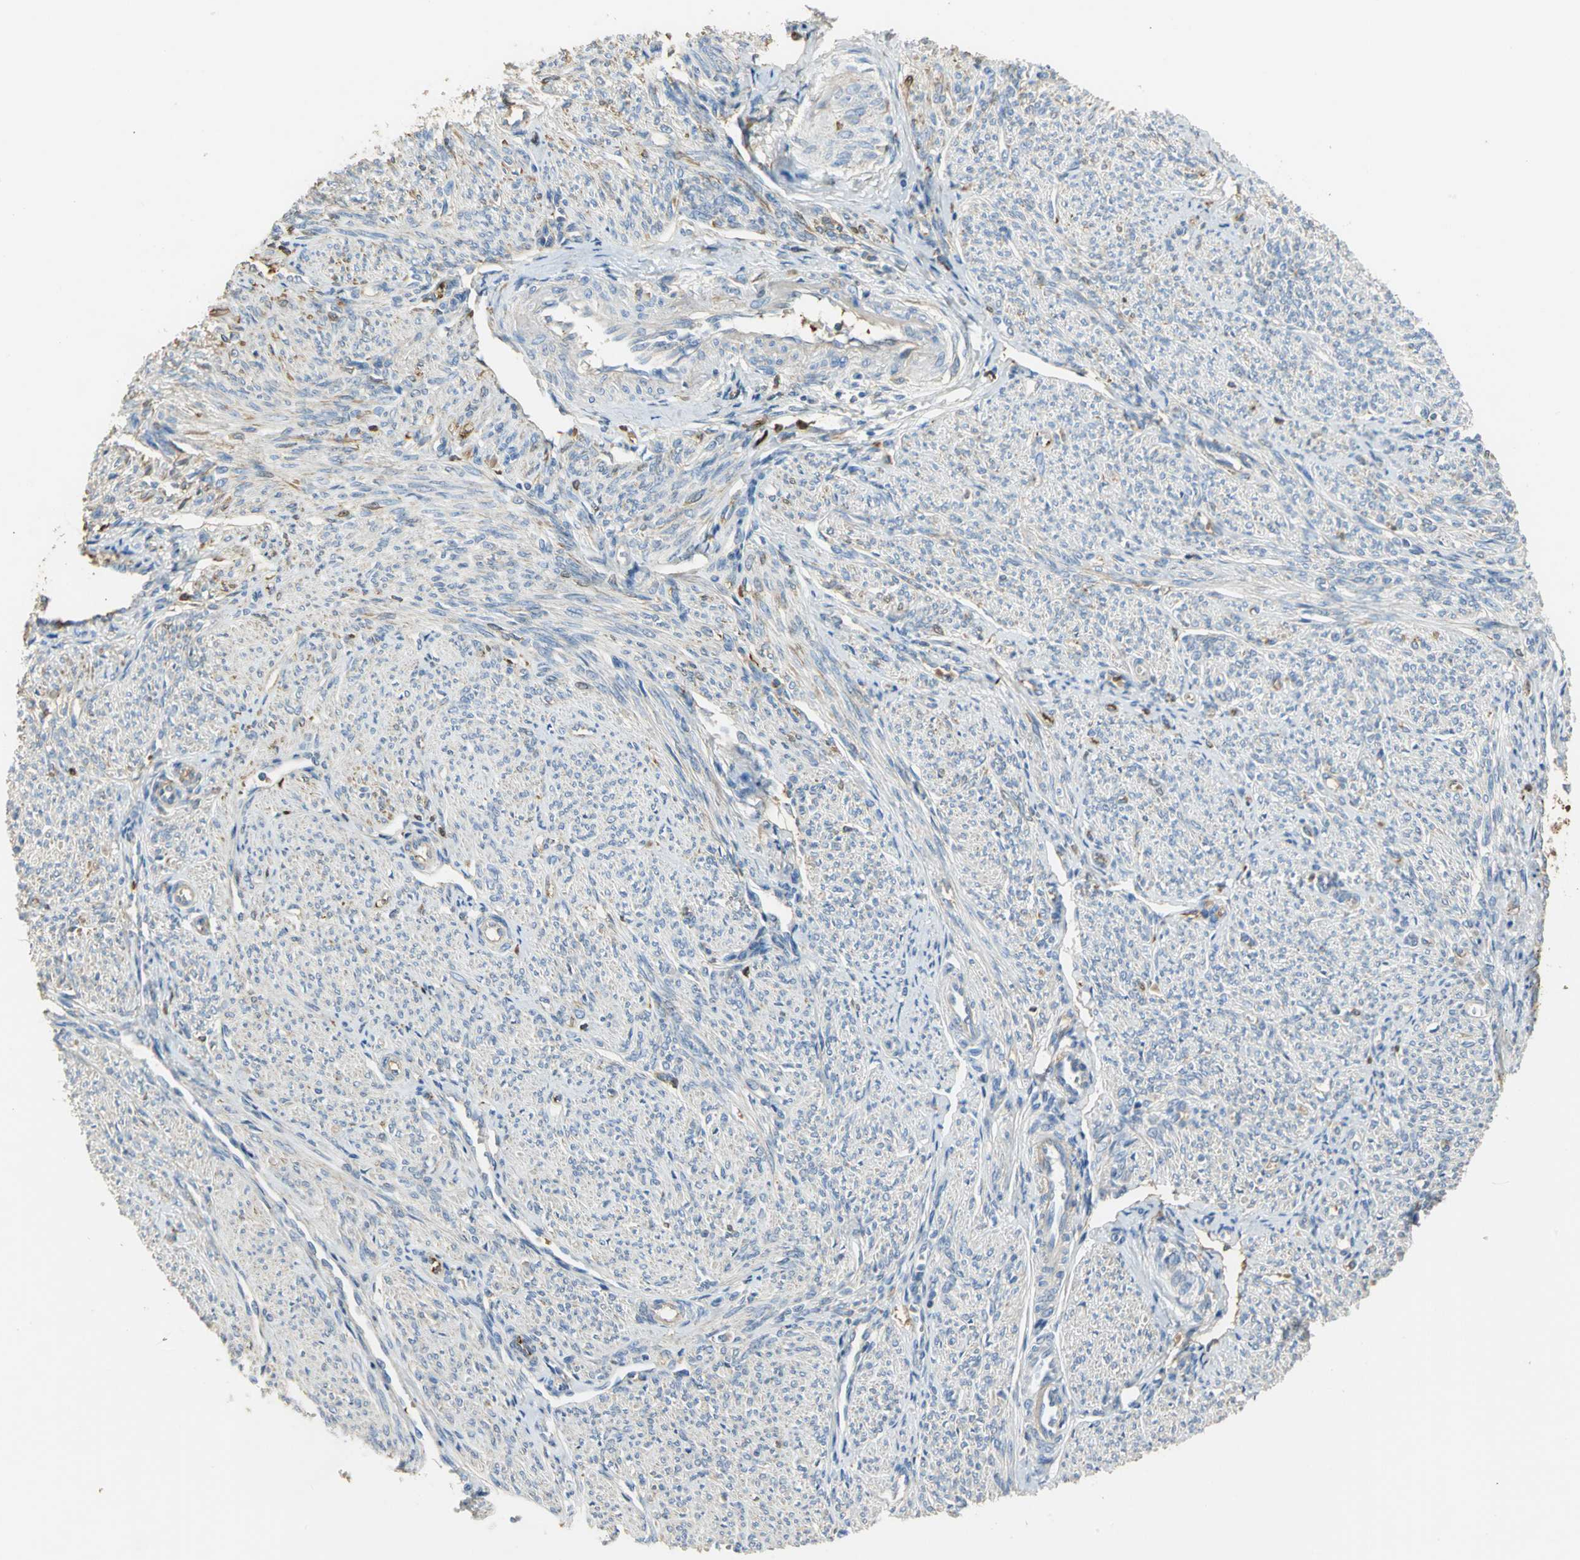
{"staining": {"intensity": "weak", "quantity": "25%-75%", "location": "cytoplasmic/membranous"}, "tissue": "smooth muscle", "cell_type": "Smooth muscle cells", "image_type": "normal", "snomed": [{"axis": "morphology", "description": "Normal tissue, NOS"}, {"axis": "topography", "description": "Smooth muscle"}], "caption": "Smooth muscle stained for a protein demonstrates weak cytoplasmic/membranous positivity in smooth muscle cells.", "gene": "GYG2", "patient": {"sex": "female", "age": 65}}